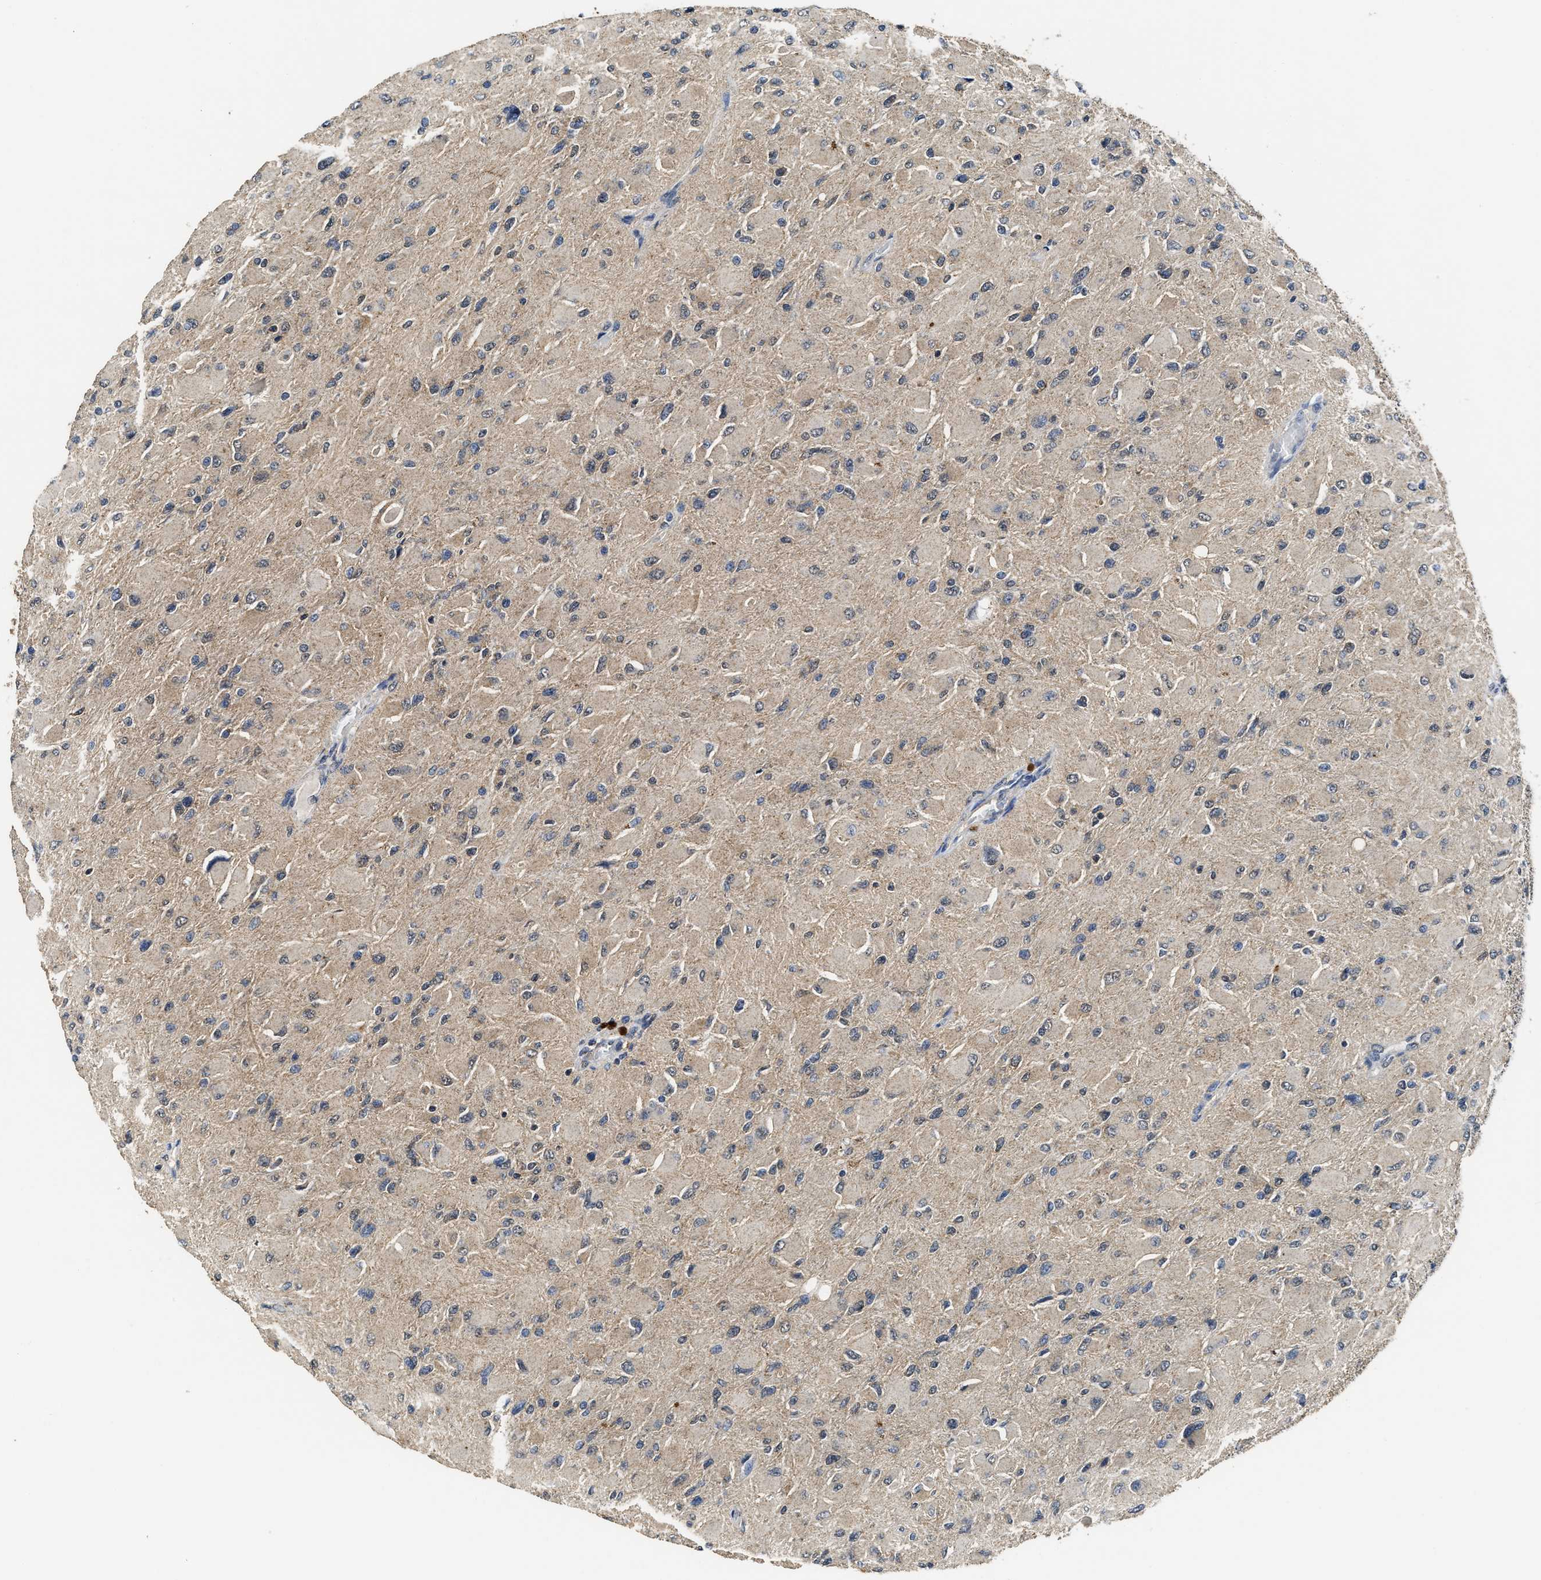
{"staining": {"intensity": "weak", "quantity": ">75%", "location": "cytoplasmic/membranous"}, "tissue": "glioma", "cell_type": "Tumor cells", "image_type": "cancer", "snomed": [{"axis": "morphology", "description": "Glioma, malignant, High grade"}, {"axis": "topography", "description": "Cerebral cortex"}], "caption": "IHC (DAB) staining of human glioma demonstrates weak cytoplasmic/membranous protein expression in about >75% of tumor cells.", "gene": "CTNNA1", "patient": {"sex": "female", "age": 36}}